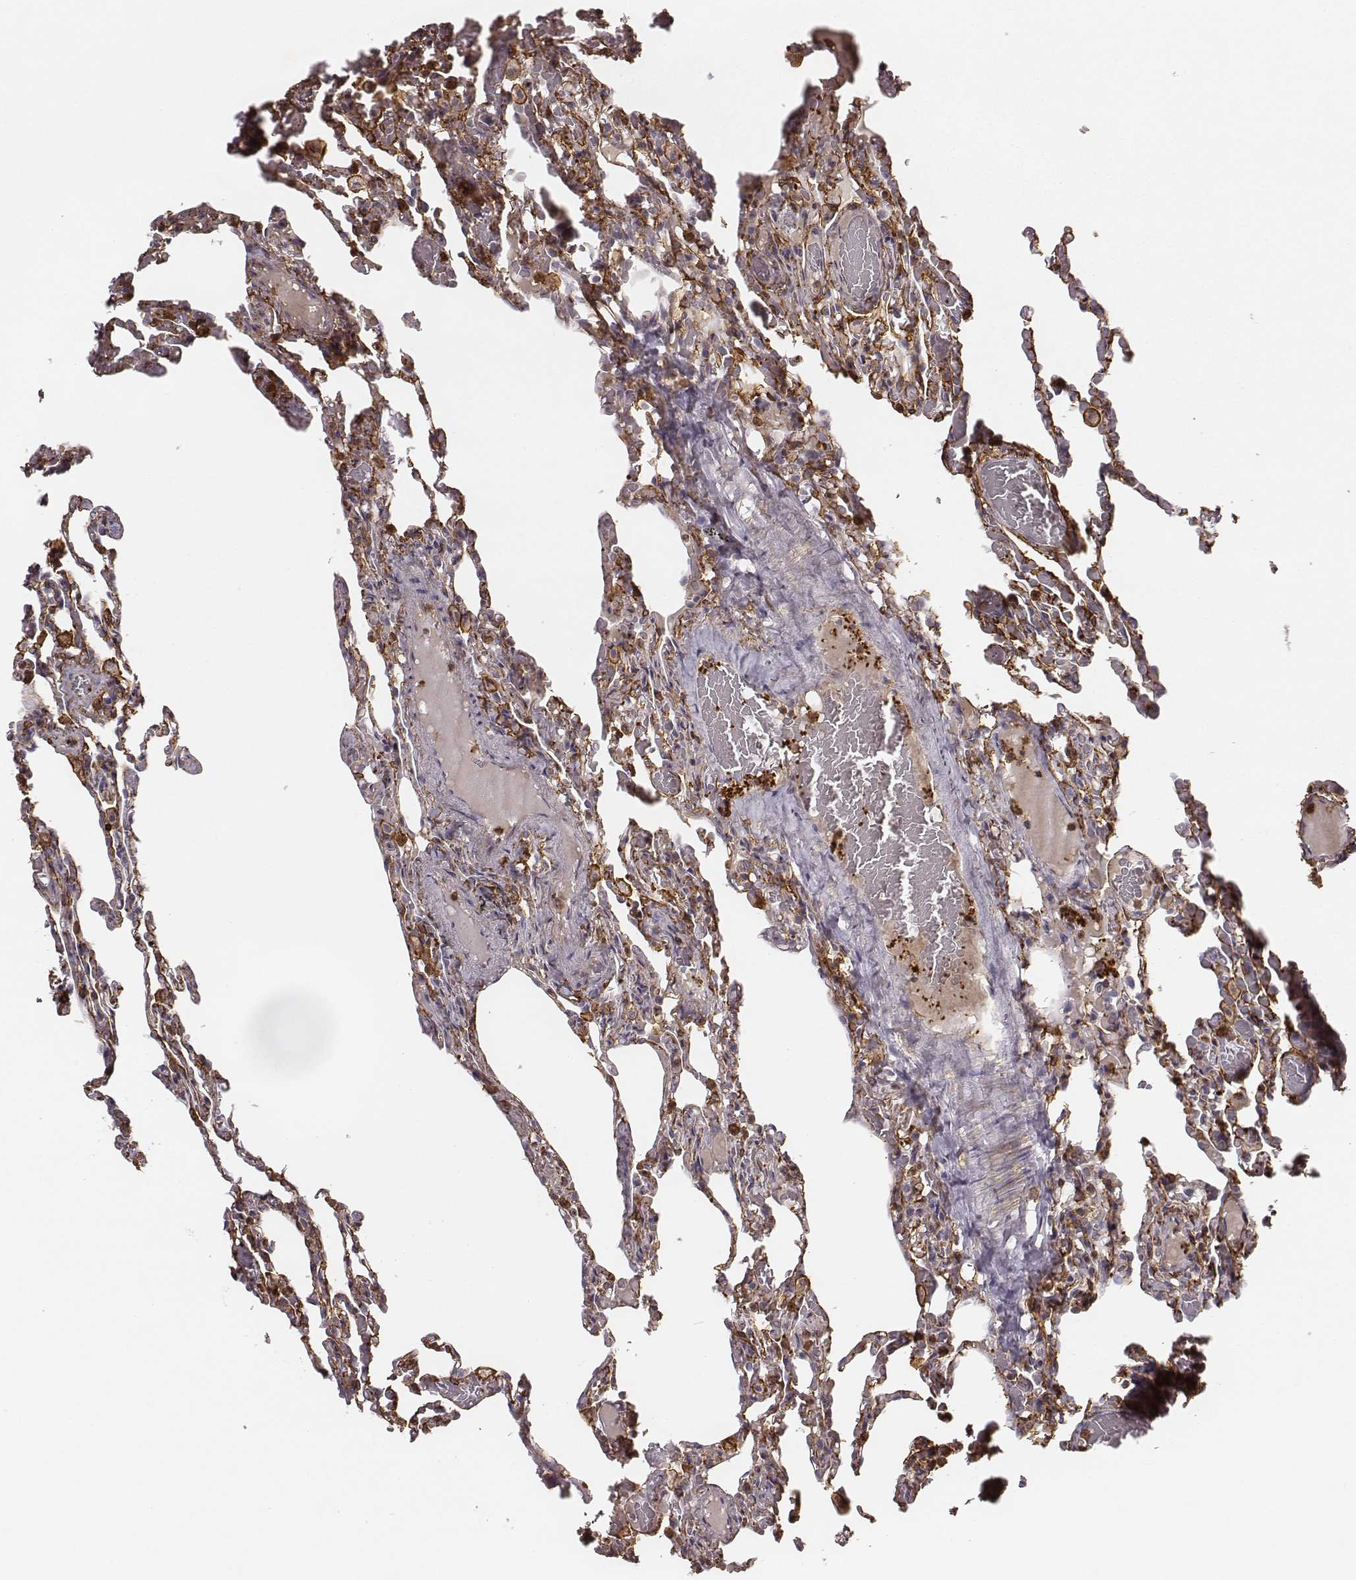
{"staining": {"intensity": "negative", "quantity": "none", "location": "none"}, "tissue": "lung", "cell_type": "Alveolar cells", "image_type": "normal", "snomed": [{"axis": "morphology", "description": "Normal tissue, NOS"}, {"axis": "topography", "description": "Lung"}], "caption": "IHC of benign lung shows no expression in alveolar cells. (Immunohistochemistry (ihc), brightfield microscopy, high magnification).", "gene": "ZYX", "patient": {"sex": "female", "age": 43}}